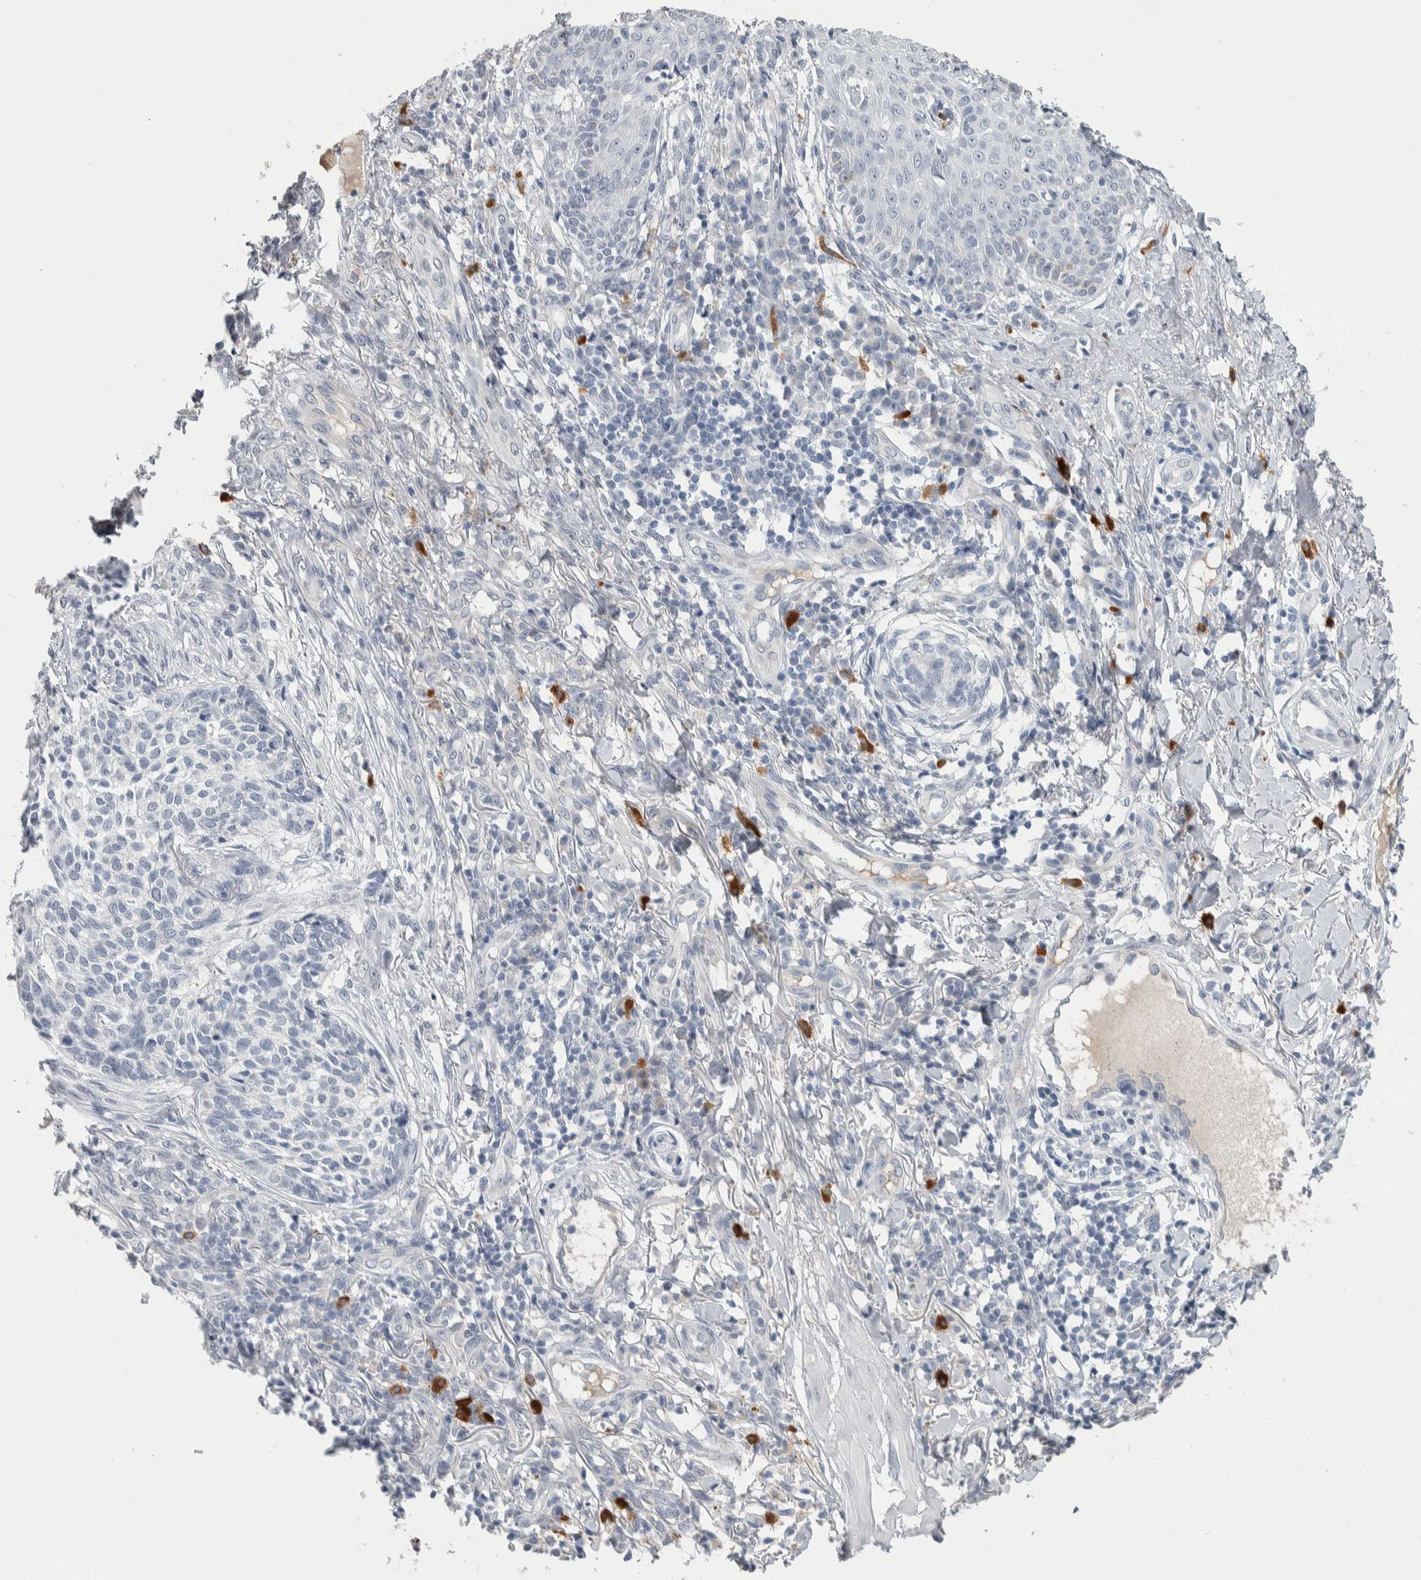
{"staining": {"intensity": "negative", "quantity": "none", "location": "none"}, "tissue": "skin cancer", "cell_type": "Tumor cells", "image_type": "cancer", "snomed": [{"axis": "morphology", "description": "Basal cell carcinoma"}, {"axis": "topography", "description": "Skin"}], "caption": "Micrograph shows no significant protein expression in tumor cells of skin basal cell carcinoma.", "gene": "TMEM102", "patient": {"sex": "female", "age": 64}}